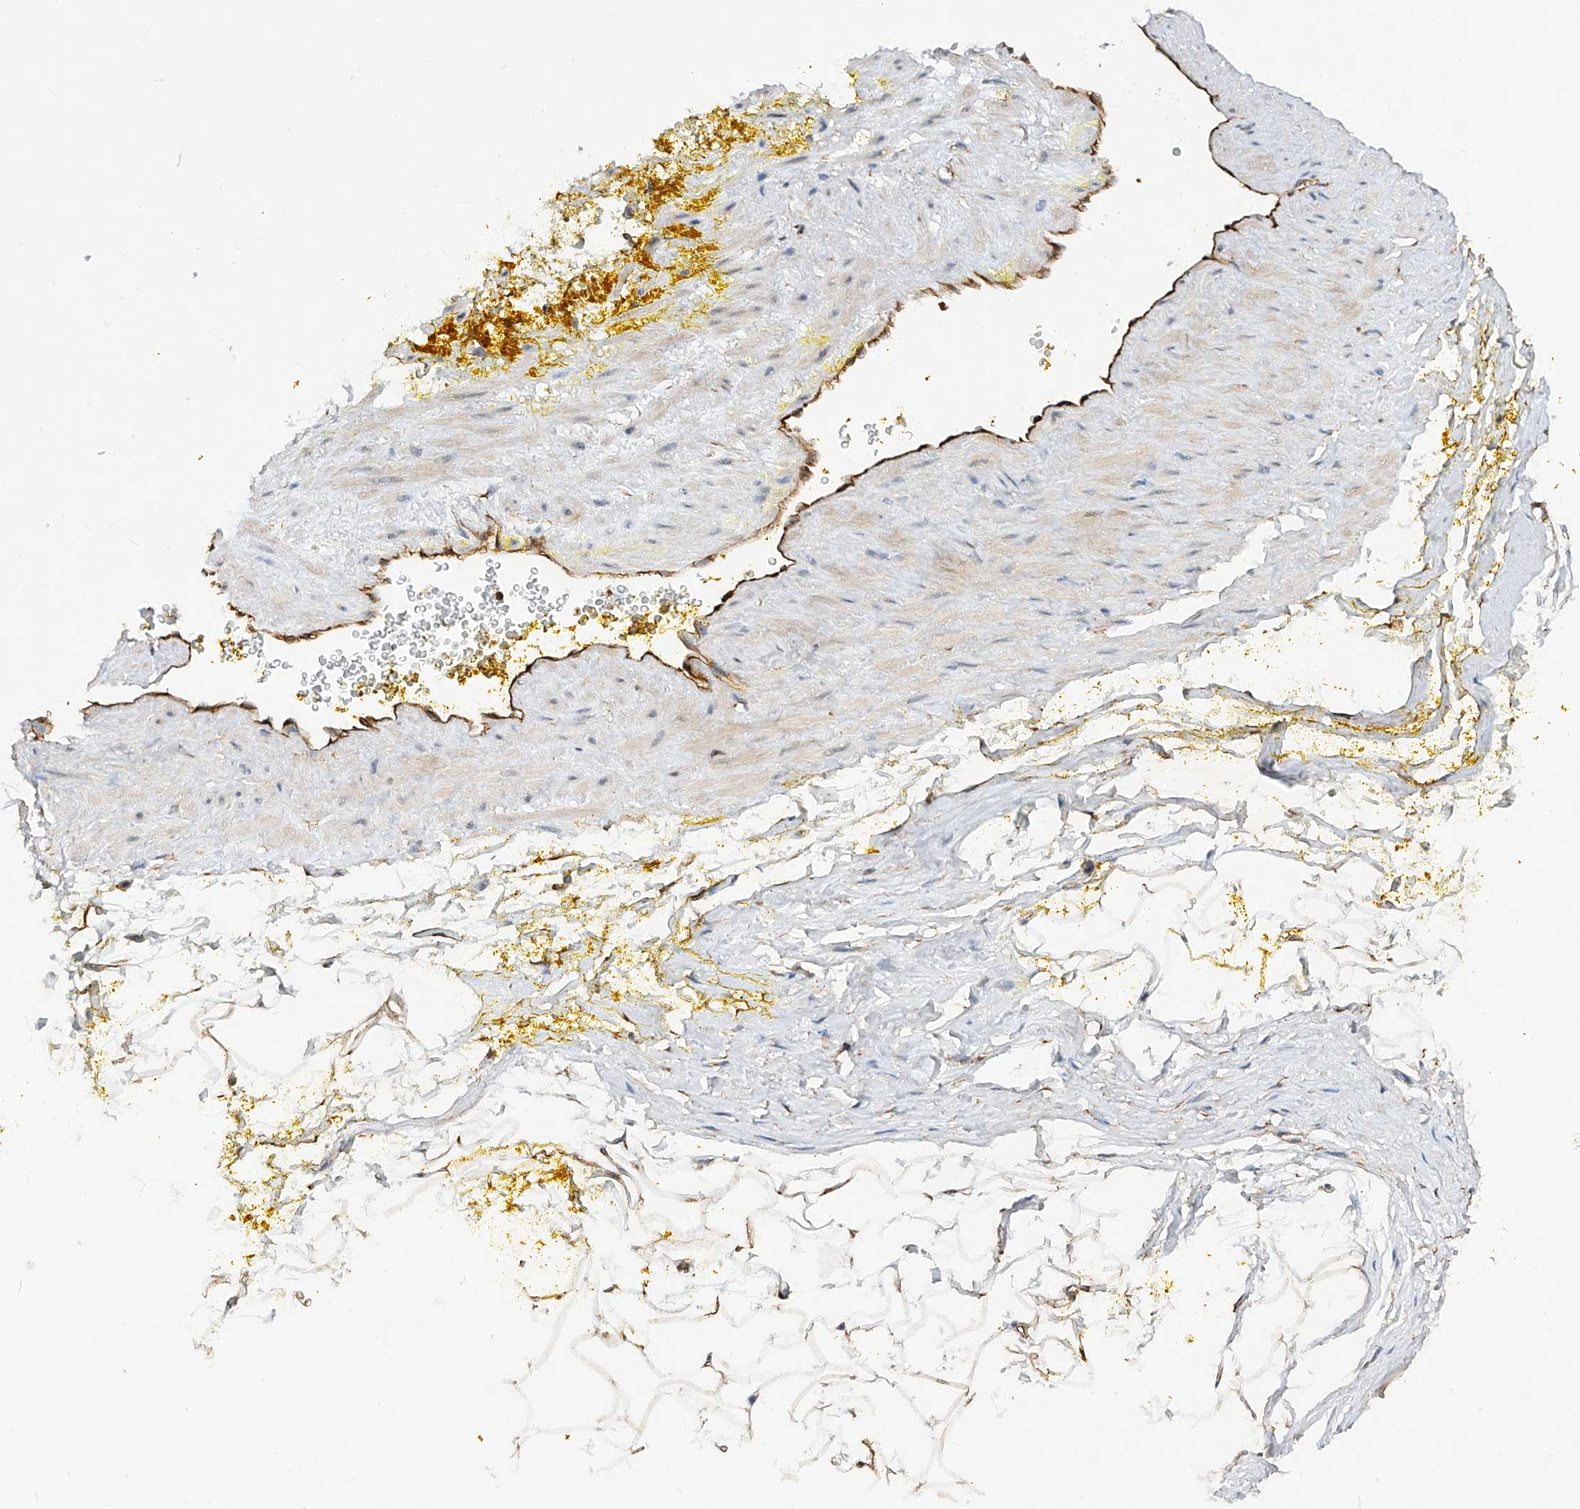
{"staining": {"intensity": "negative", "quantity": "none", "location": "none"}, "tissue": "adipose tissue", "cell_type": "Adipocytes", "image_type": "normal", "snomed": [{"axis": "morphology", "description": "Normal tissue, NOS"}, {"axis": "morphology", "description": "Adenocarcinoma, Low grade"}, {"axis": "topography", "description": "Prostate"}, {"axis": "topography", "description": "Peripheral nerve tissue"}], "caption": "Immunohistochemistry (IHC) image of unremarkable adipose tissue: adipose tissue stained with DAB displays no significant protein expression in adipocytes.", "gene": "AMD1", "patient": {"sex": "male", "age": 63}}